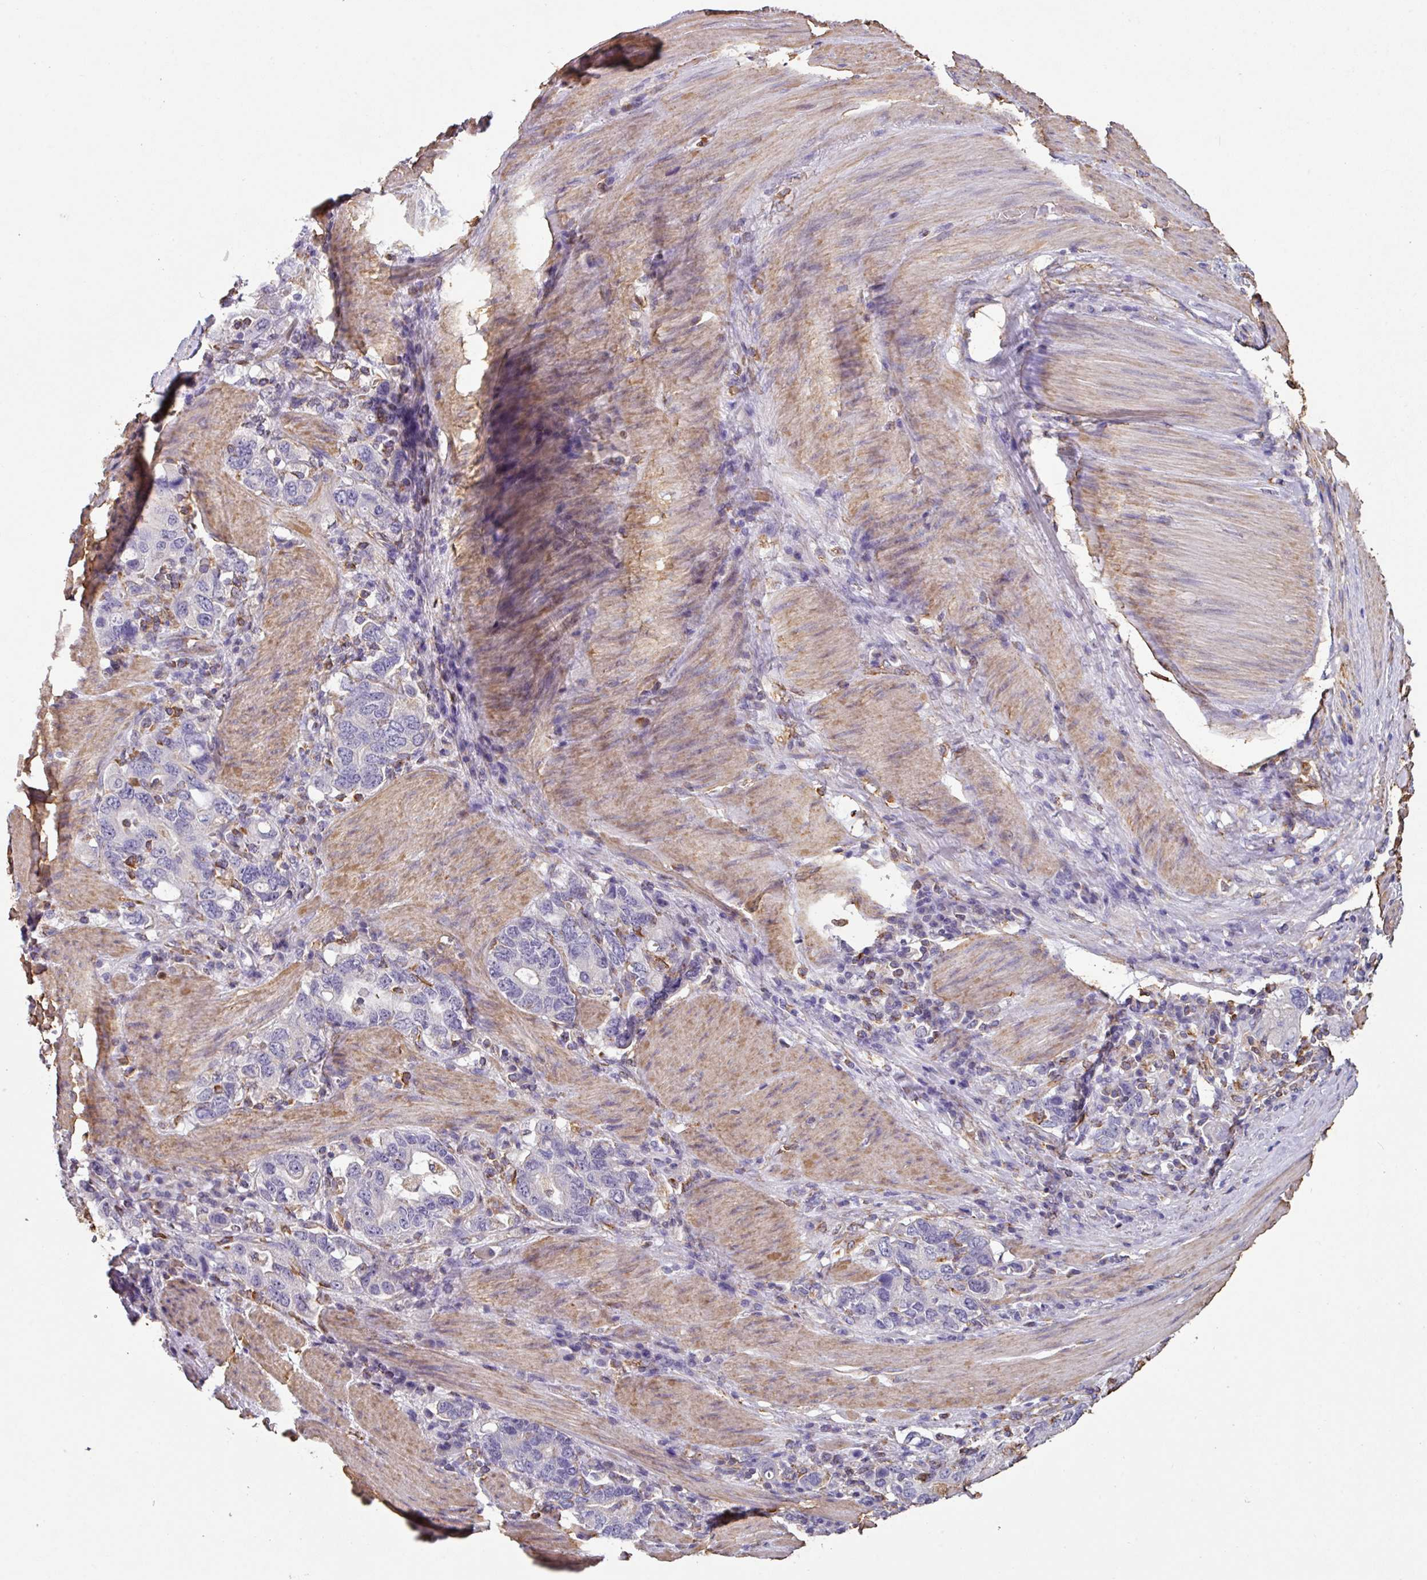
{"staining": {"intensity": "negative", "quantity": "none", "location": "none"}, "tissue": "stomach cancer", "cell_type": "Tumor cells", "image_type": "cancer", "snomed": [{"axis": "morphology", "description": "Adenocarcinoma, NOS"}, {"axis": "topography", "description": "Stomach, upper"}, {"axis": "topography", "description": "Stomach"}], "caption": "Stomach cancer was stained to show a protein in brown. There is no significant expression in tumor cells. Brightfield microscopy of IHC stained with DAB (brown) and hematoxylin (blue), captured at high magnification.", "gene": "ZNF280C", "patient": {"sex": "male", "age": 62}}